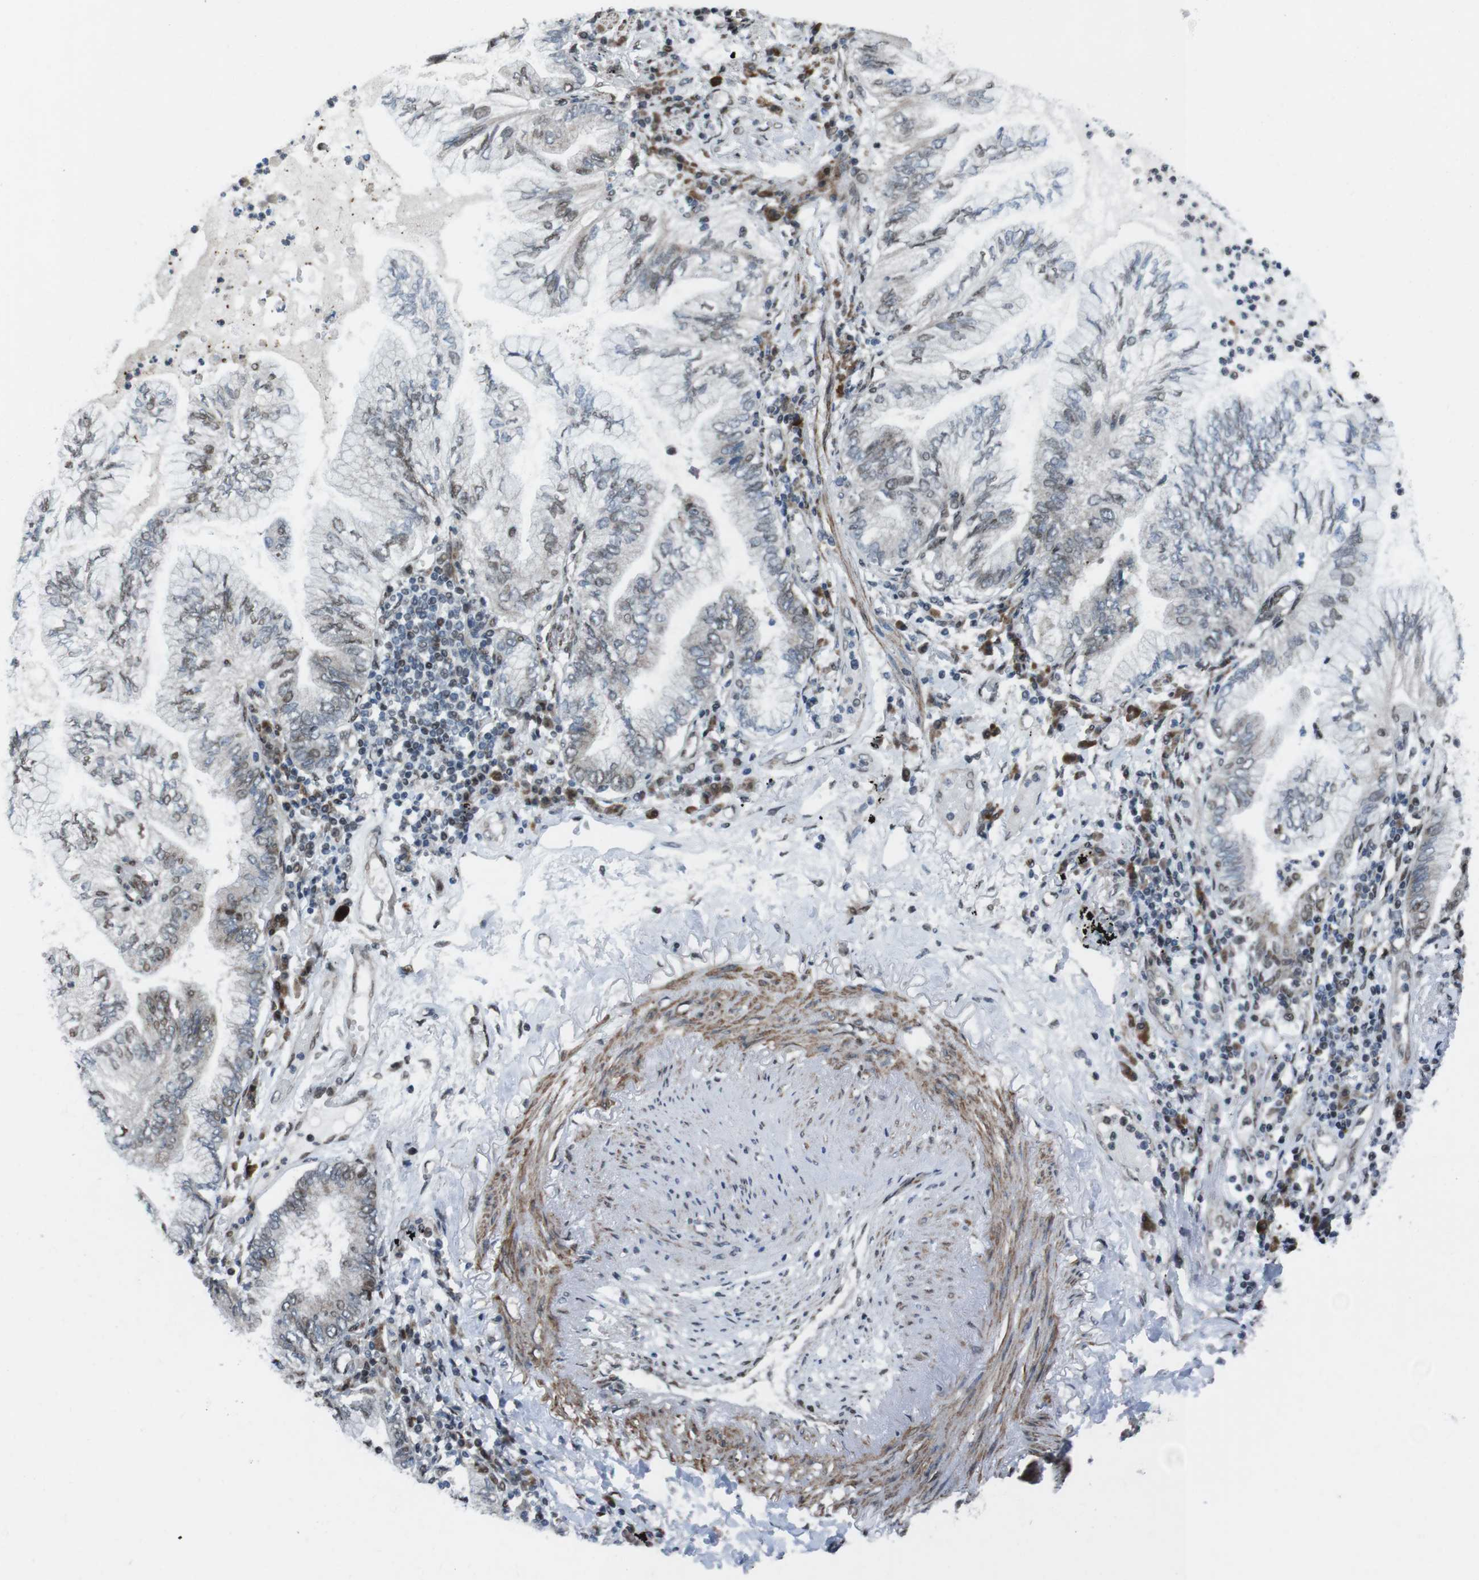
{"staining": {"intensity": "weak", "quantity": "25%-75%", "location": "nuclear"}, "tissue": "lung cancer", "cell_type": "Tumor cells", "image_type": "cancer", "snomed": [{"axis": "morphology", "description": "Normal tissue, NOS"}, {"axis": "morphology", "description": "Adenocarcinoma, NOS"}, {"axis": "topography", "description": "Bronchus"}, {"axis": "topography", "description": "Lung"}], "caption": "Lung cancer (adenocarcinoma) stained with IHC reveals weak nuclear staining in about 25%-75% of tumor cells. Nuclei are stained in blue.", "gene": "PBRM1", "patient": {"sex": "female", "age": 70}}